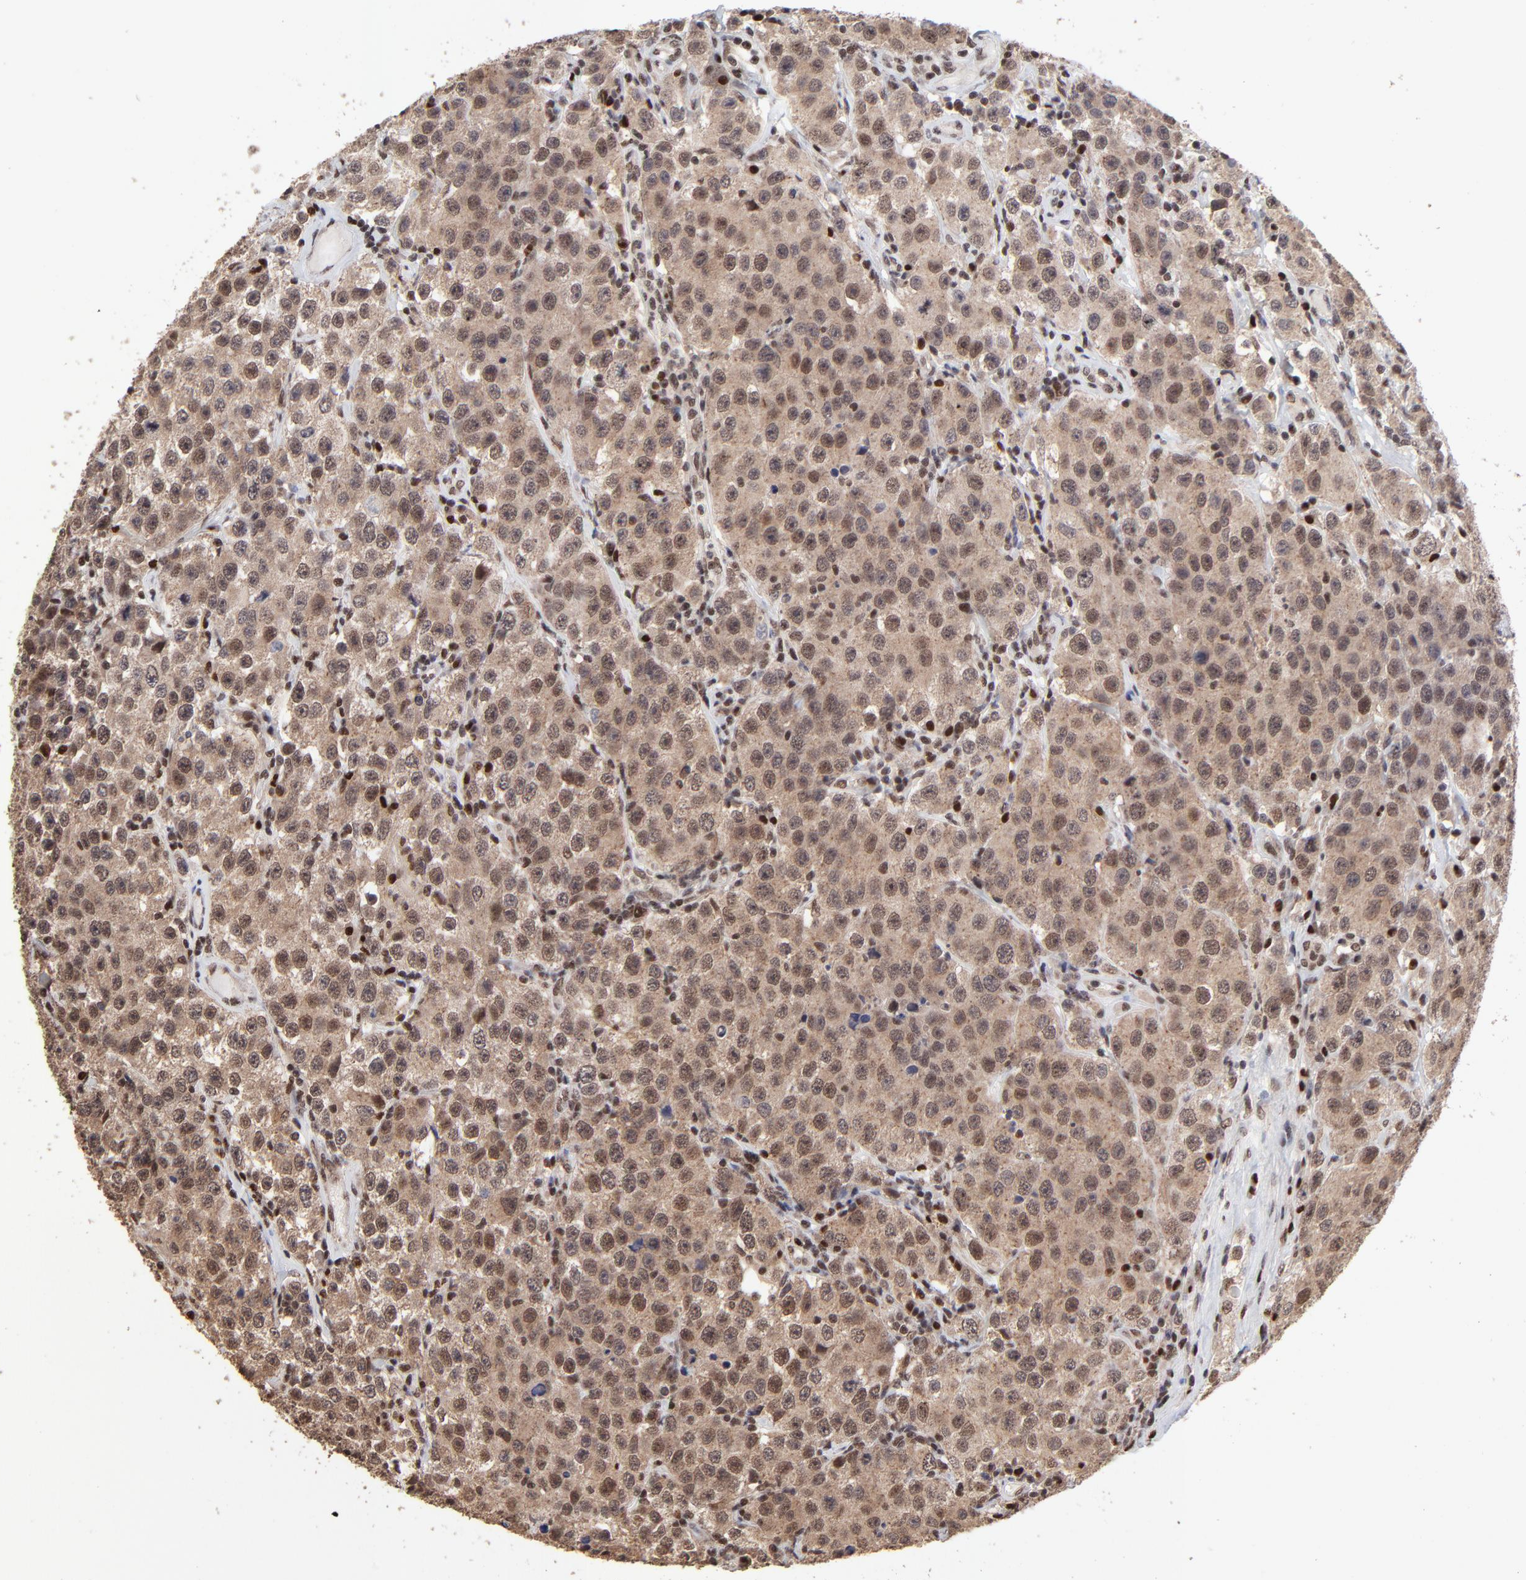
{"staining": {"intensity": "moderate", "quantity": ">75%", "location": "cytoplasmic/membranous,nuclear"}, "tissue": "testis cancer", "cell_type": "Tumor cells", "image_type": "cancer", "snomed": [{"axis": "morphology", "description": "Seminoma, NOS"}, {"axis": "topography", "description": "Testis"}], "caption": "Protein expression analysis of testis seminoma shows moderate cytoplasmic/membranous and nuclear positivity in about >75% of tumor cells.", "gene": "DSN1", "patient": {"sex": "male", "age": 52}}